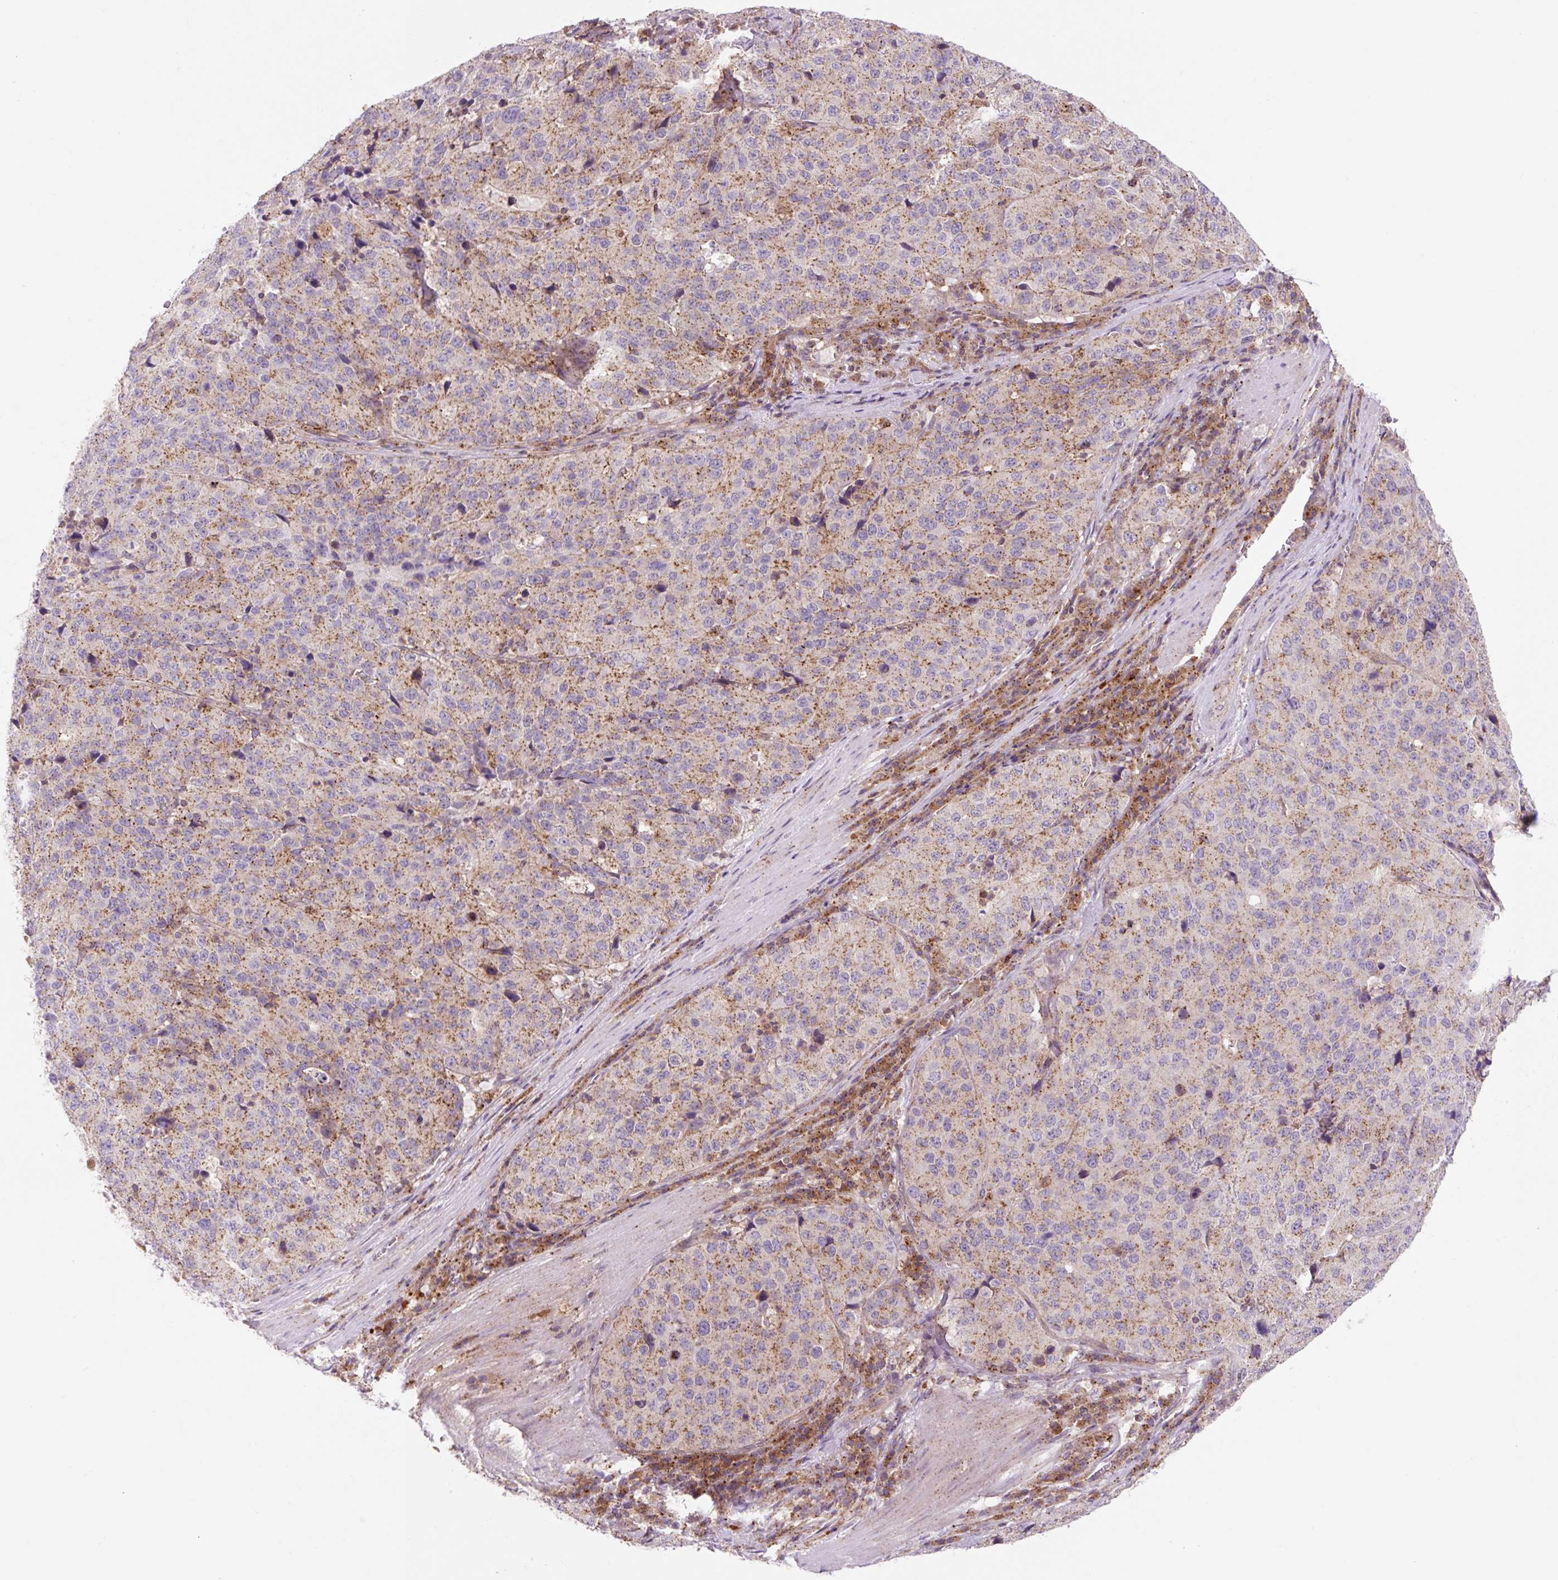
{"staining": {"intensity": "moderate", "quantity": ">75%", "location": "cytoplasmic/membranous"}, "tissue": "stomach cancer", "cell_type": "Tumor cells", "image_type": "cancer", "snomed": [{"axis": "morphology", "description": "Adenocarcinoma, NOS"}, {"axis": "topography", "description": "Stomach"}], "caption": "DAB (3,3'-diaminobenzidine) immunohistochemical staining of stomach adenocarcinoma exhibits moderate cytoplasmic/membranous protein staining in about >75% of tumor cells.", "gene": "VPS4A", "patient": {"sex": "male", "age": 71}}